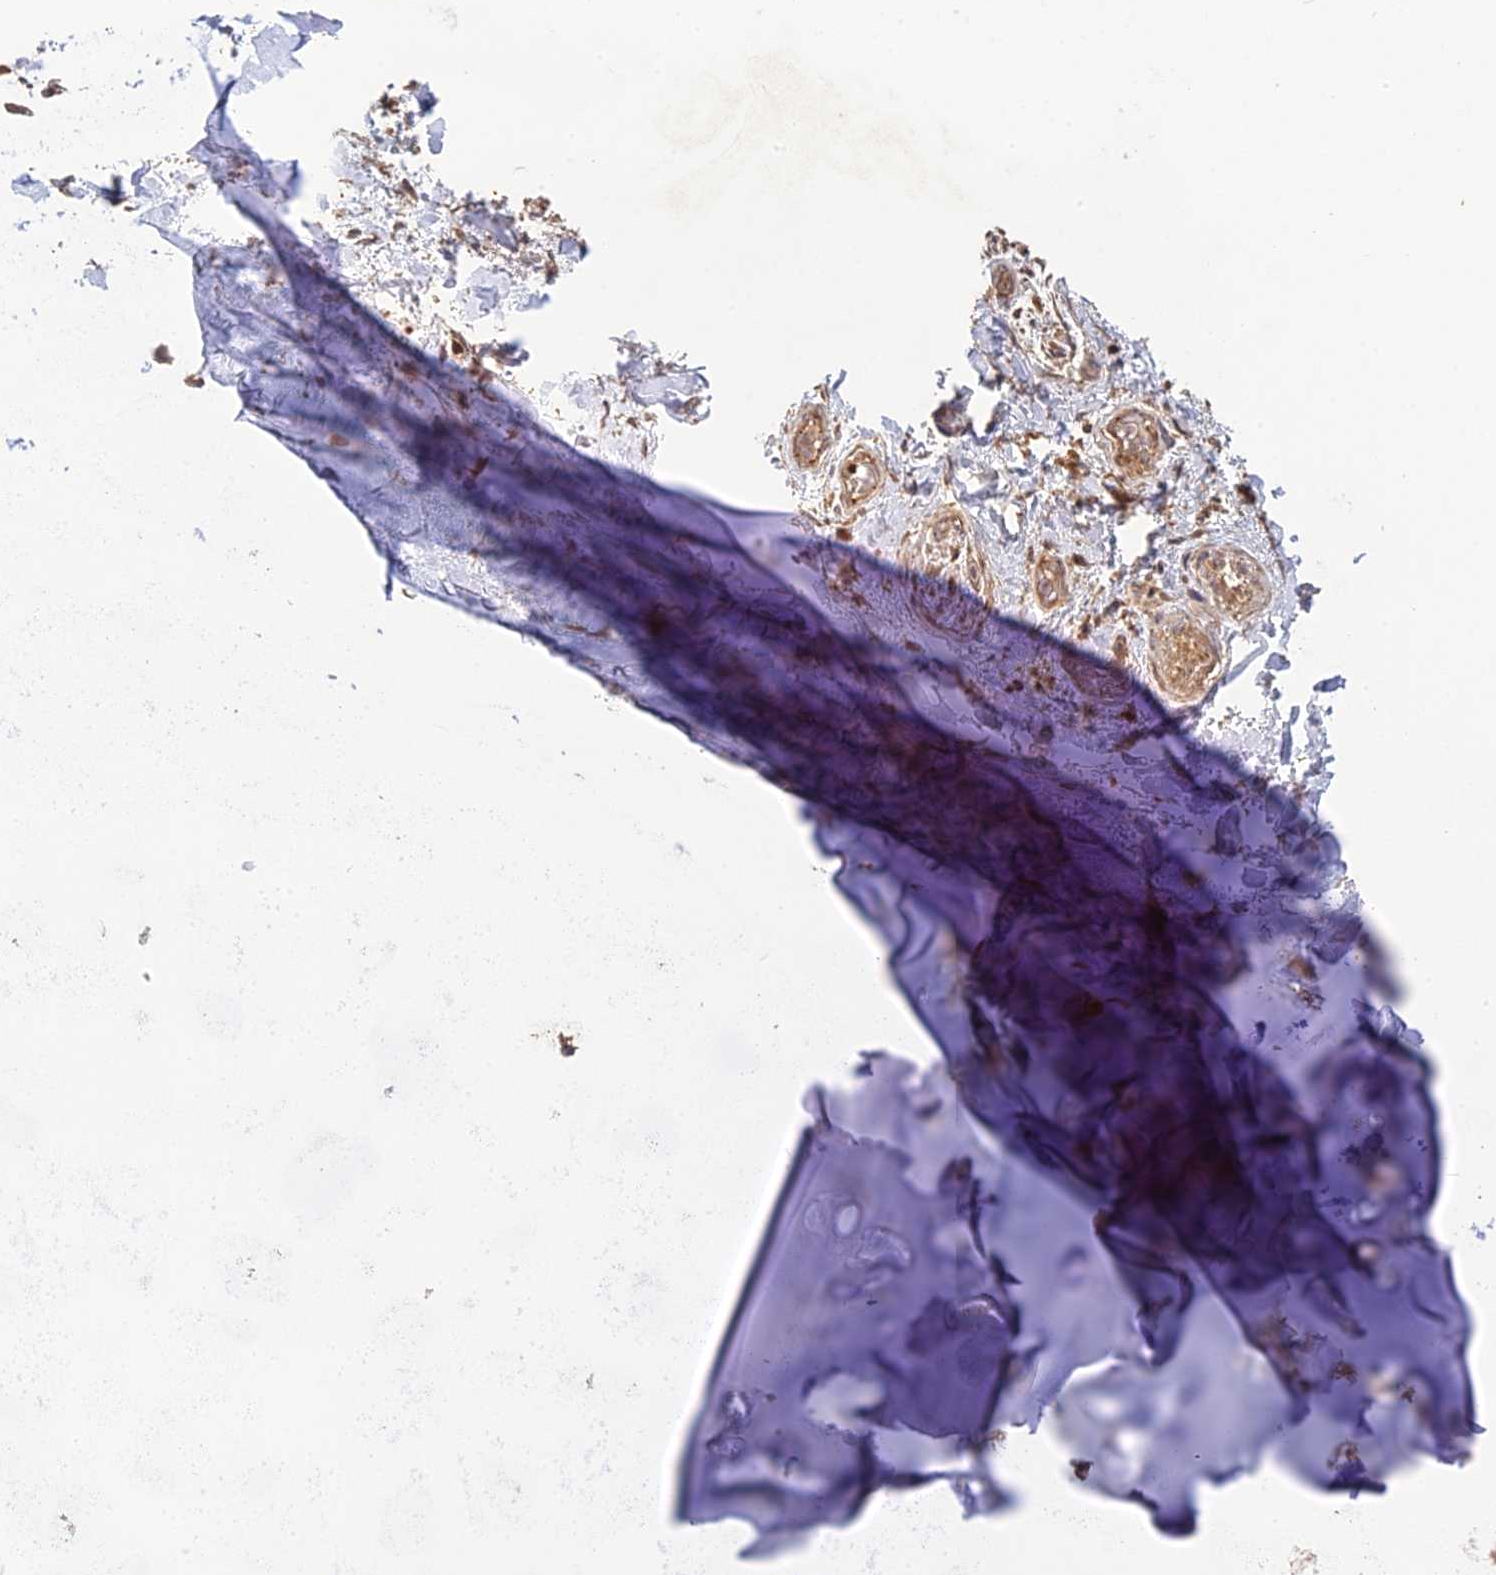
{"staining": {"intensity": "moderate", "quantity": ">75%", "location": "cytoplasmic/membranous"}, "tissue": "adipose tissue", "cell_type": "Adipocytes", "image_type": "normal", "snomed": [{"axis": "morphology", "description": "Normal tissue, NOS"}, {"axis": "topography", "description": "Lymph node"}, {"axis": "topography", "description": "Cartilage tissue"}, {"axis": "topography", "description": "Bronchus"}], "caption": "A high-resolution photomicrograph shows immunohistochemistry (IHC) staining of normal adipose tissue, which demonstrates moderate cytoplasmic/membranous expression in about >75% of adipocytes. Immunohistochemistry (ihc) stains the protein of interest in brown and the nuclei are stained blue.", "gene": "ARHGAP40", "patient": {"sex": "male", "age": 63}}